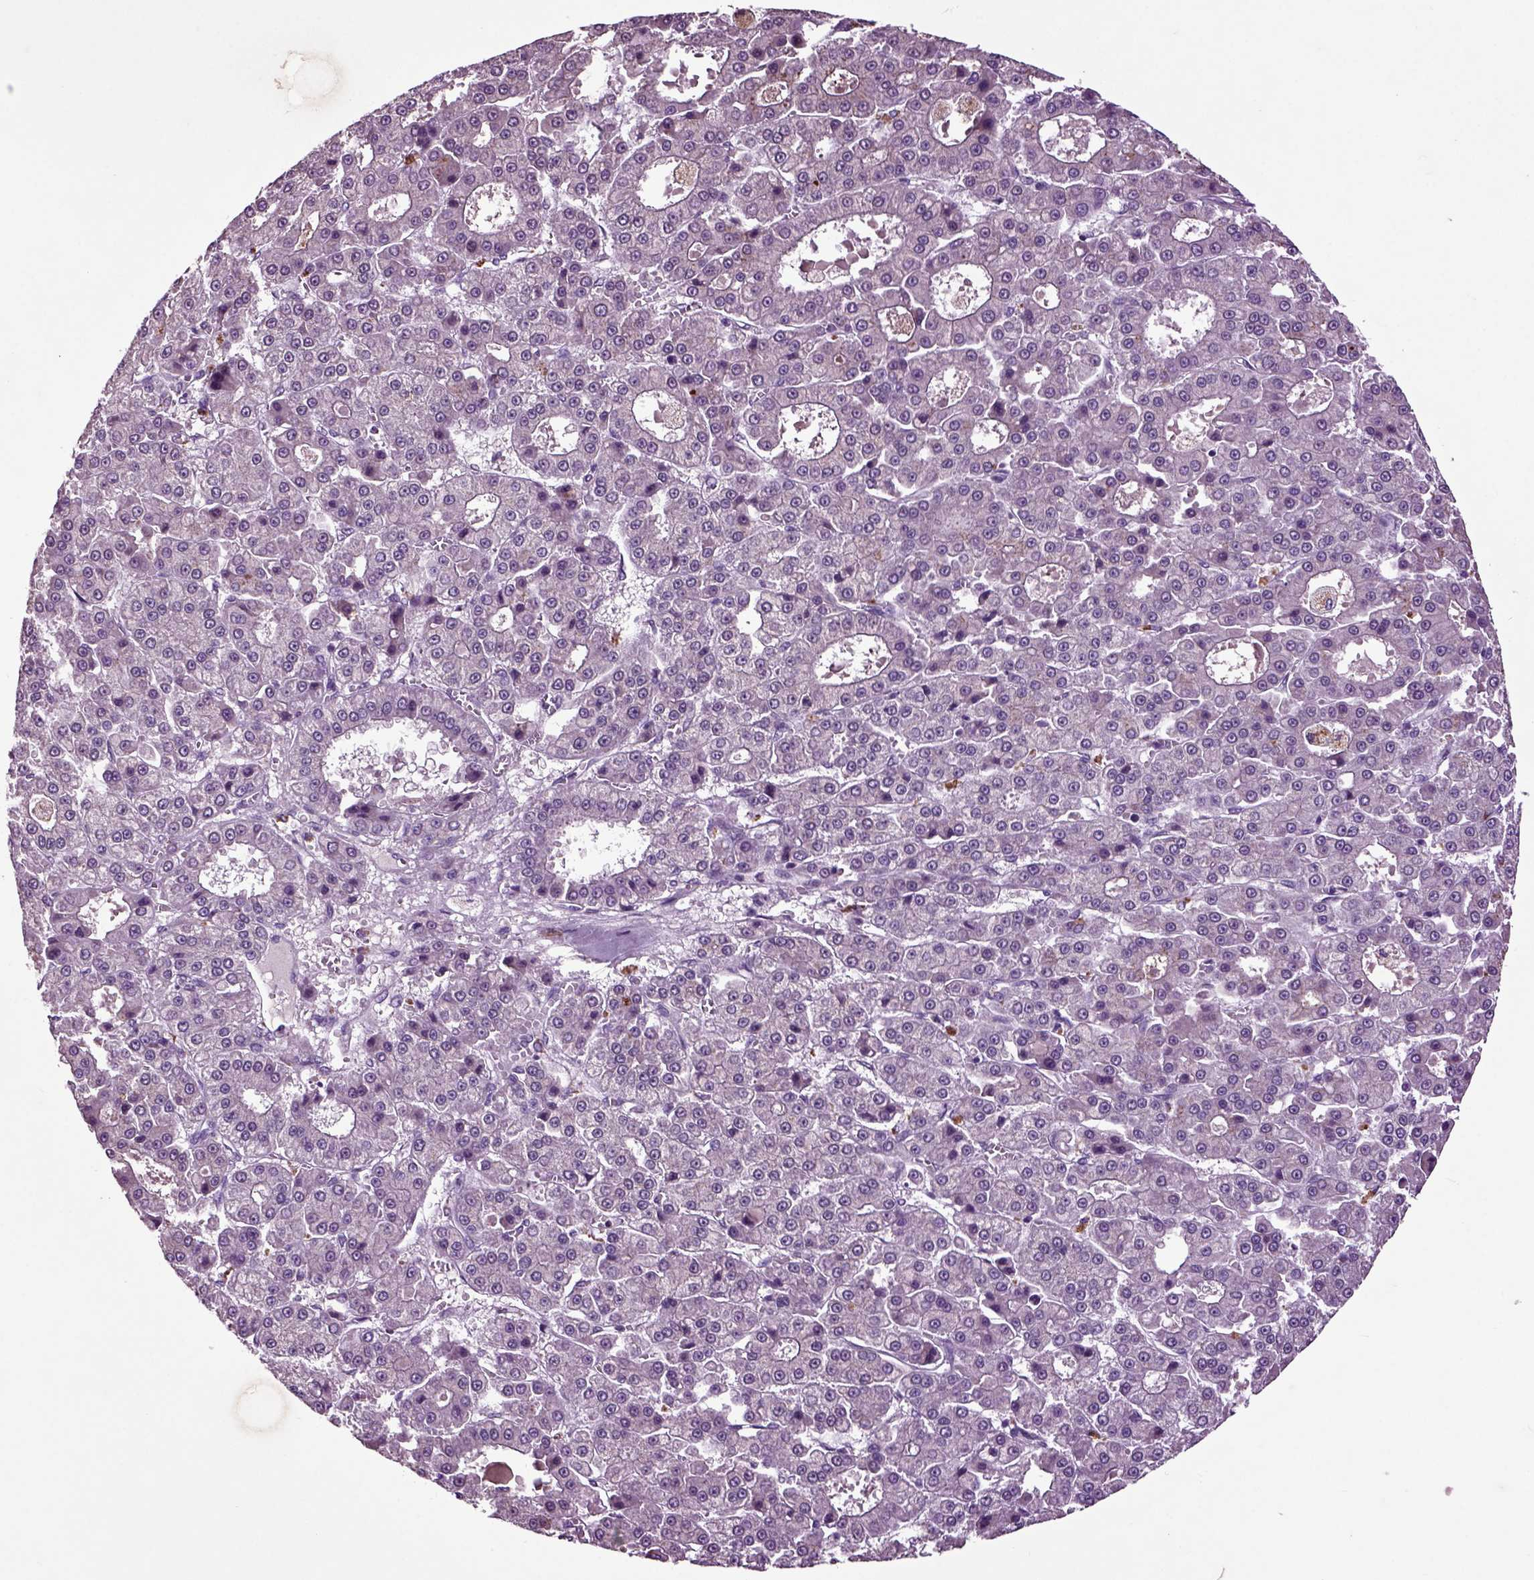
{"staining": {"intensity": "negative", "quantity": "none", "location": "none"}, "tissue": "liver cancer", "cell_type": "Tumor cells", "image_type": "cancer", "snomed": [{"axis": "morphology", "description": "Carcinoma, Hepatocellular, NOS"}, {"axis": "topography", "description": "Liver"}], "caption": "Immunohistochemical staining of human hepatocellular carcinoma (liver) exhibits no significant staining in tumor cells. (DAB immunohistochemistry (IHC), high magnification).", "gene": "CRHR1", "patient": {"sex": "male", "age": 70}}